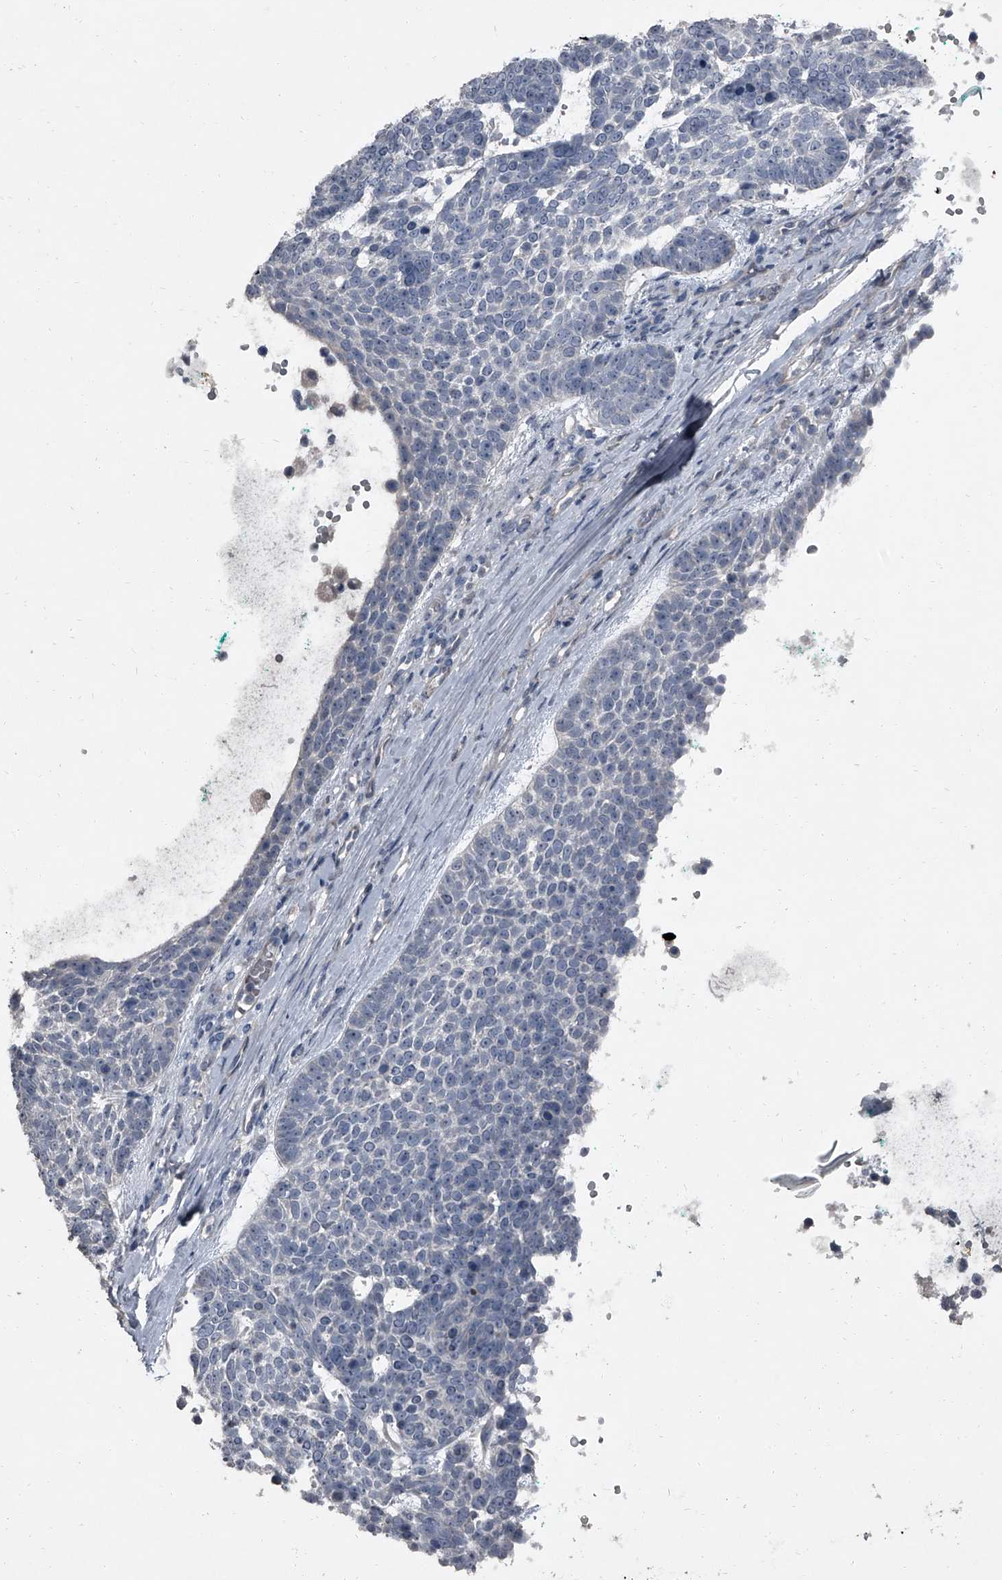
{"staining": {"intensity": "negative", "quantity": "none", "location": "none"}, "tissue": "skin cancer", "cell_type": "Tumor cells", "image_type": "cancer", "snomed": [{"axis": "morphology", "description": "Basal cell carcinoma"}, {"axis": "topography", "description": "Skin"}], "caption": "Immunohistochemical staining of basal cell carcinoma (skin) exhibits no significant staining in tumor cells.", "gene": "HEPHL1", "patient": {"sex": "female", "age": 81}}